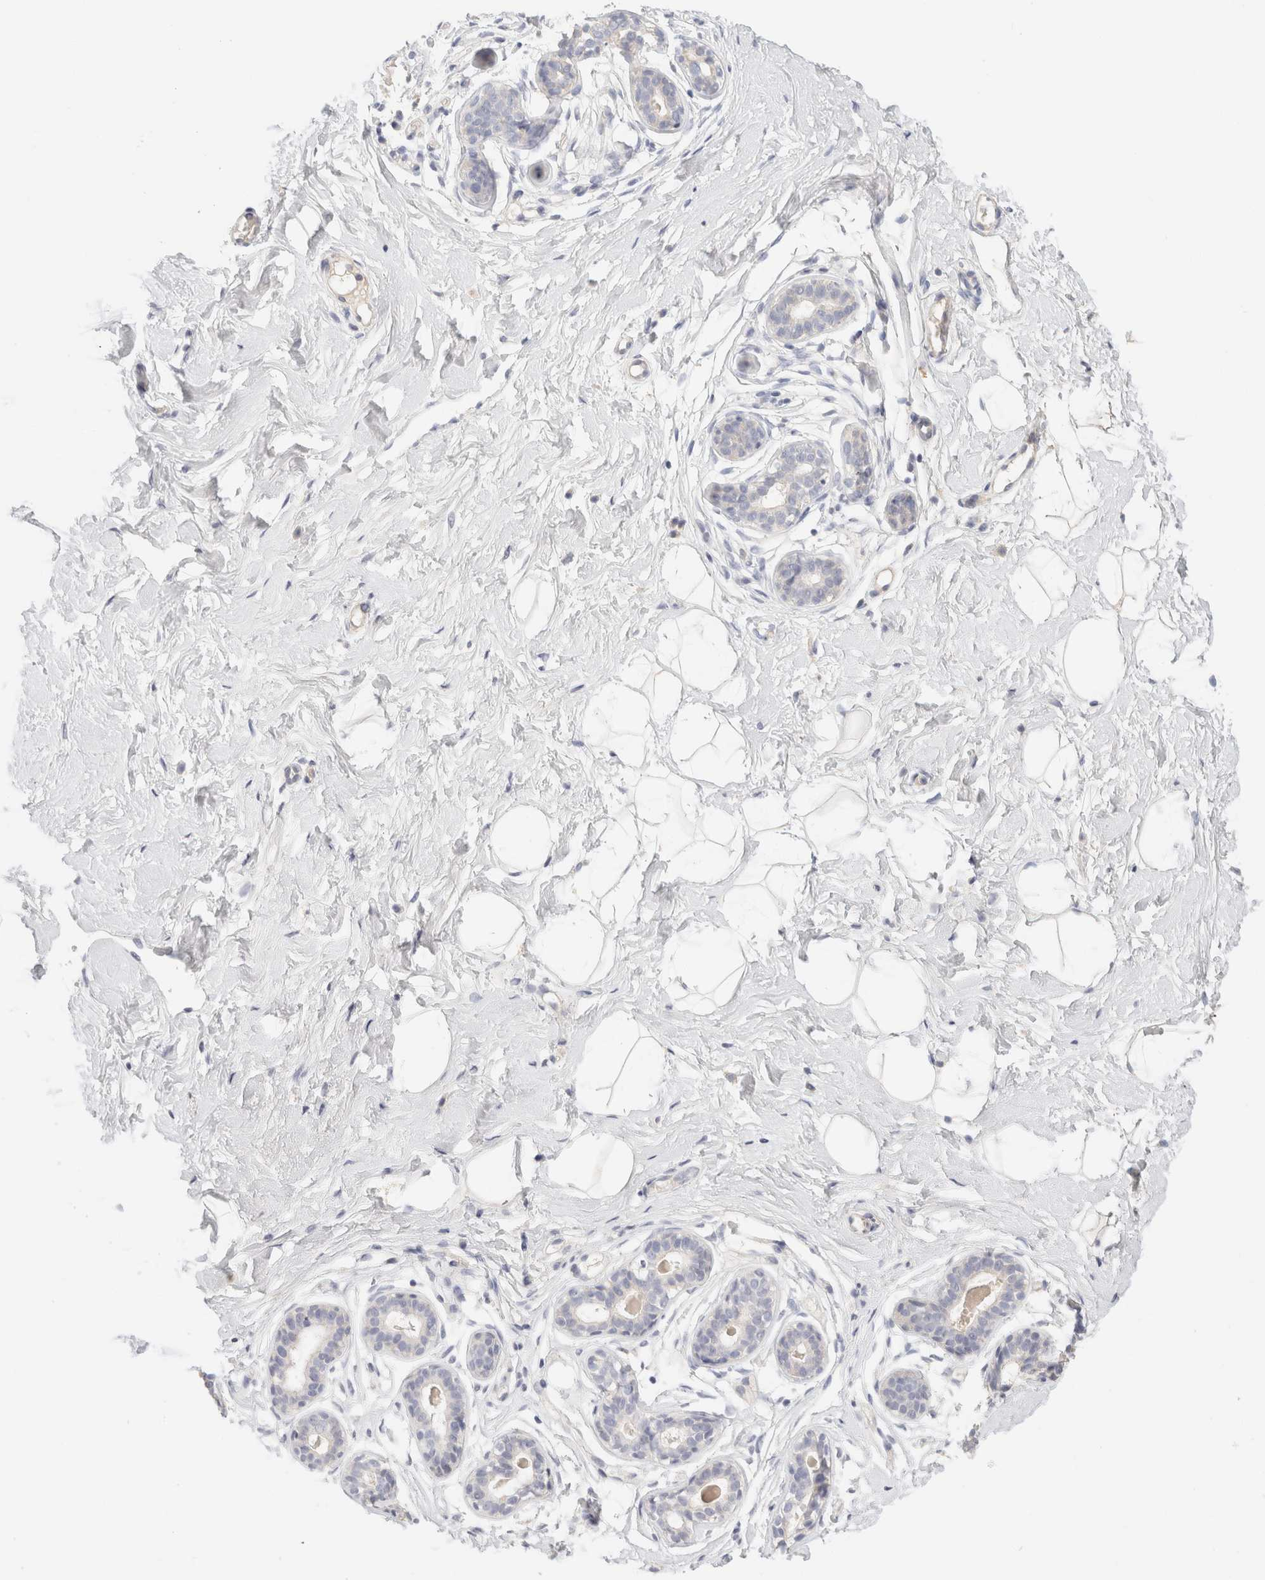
{"staining": {"intensity": "negative", "quantity": "none", "location": "none"}, "tissue": "breast", "cell_type": "Adipocytes", "image_type": "normal", "snomed": [{"axis": "morphology", "description": "Normal tissue, NOS"}, {"axis": "topography", "description": "Breast"}], "caption": "Immunohistochemical staining of benign human breast displays no significant positivity in adipocytes. (DAB (3,3'-diaminobenzidine) immunohistochemistry (IHC) with hematoxylin counter stain).", "gene": "SCGB2A2", "patient": {"sex": "female", "age": 23}}